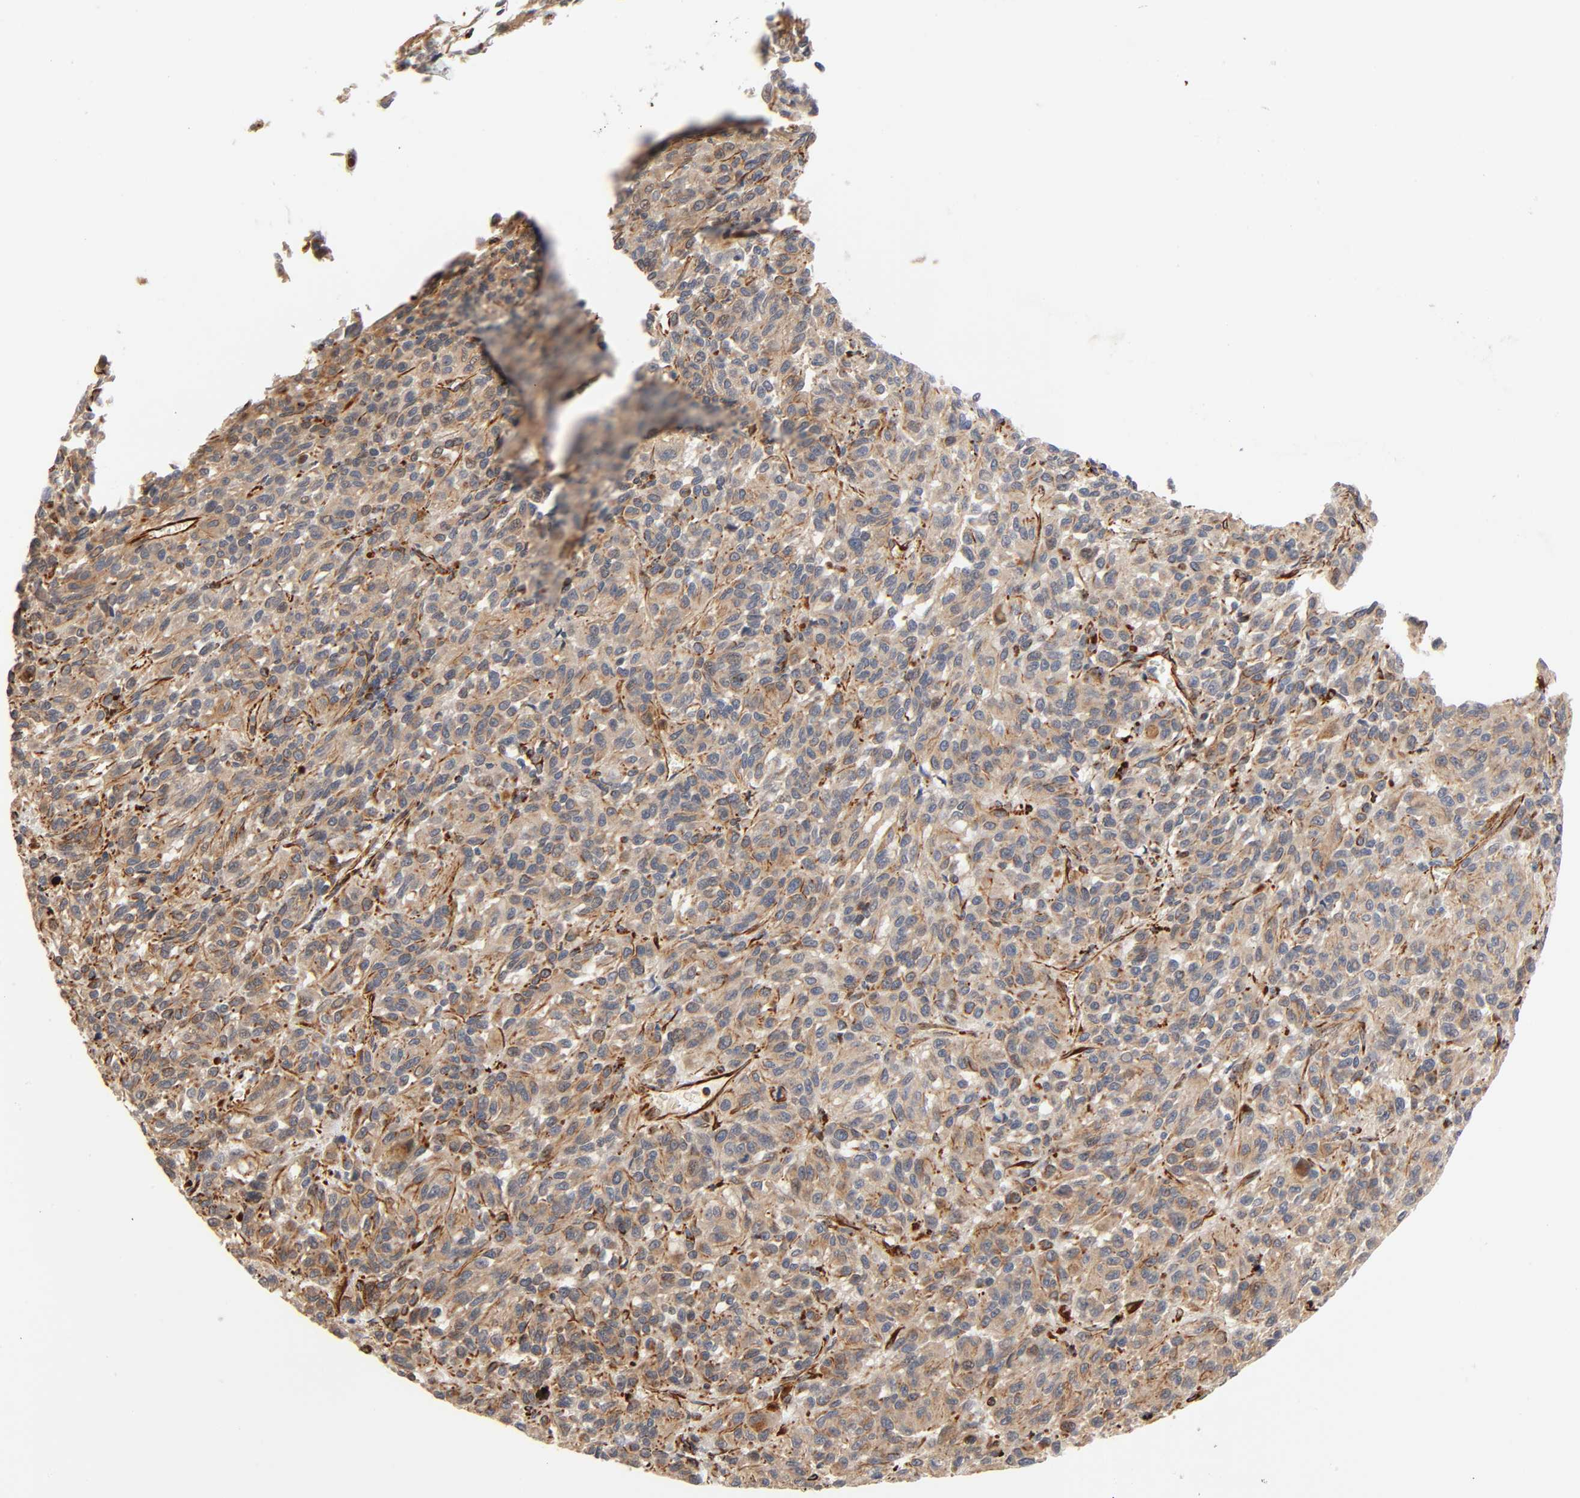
{"staining": {"intensity": "moderate", "quantity": ">75%", "location": "cytoplasmic/membranous"}, "tissue": "melanoma", "cell_type": "Tumor cells", "image_type": "cancer", "snomed": [{"axis": "morphology", "description": "Malignant melanoma, Metastatic site"}, {"axis": "topography", "description": "Lung"}], "caption": "Immunohistochemistry staining of melanoma, which displays medium levels of moderate cytoplasmic/membranous positivity in about >75% of tumor cells indicating moderate cytoplasmic/membranous protein staining. The staining was performed using DAB (brown) for protein detection and nuclei were counterstained in hematoxylin (blue).", "gene": "REEP6", "patient": {"sex": "male", "age": 64}}